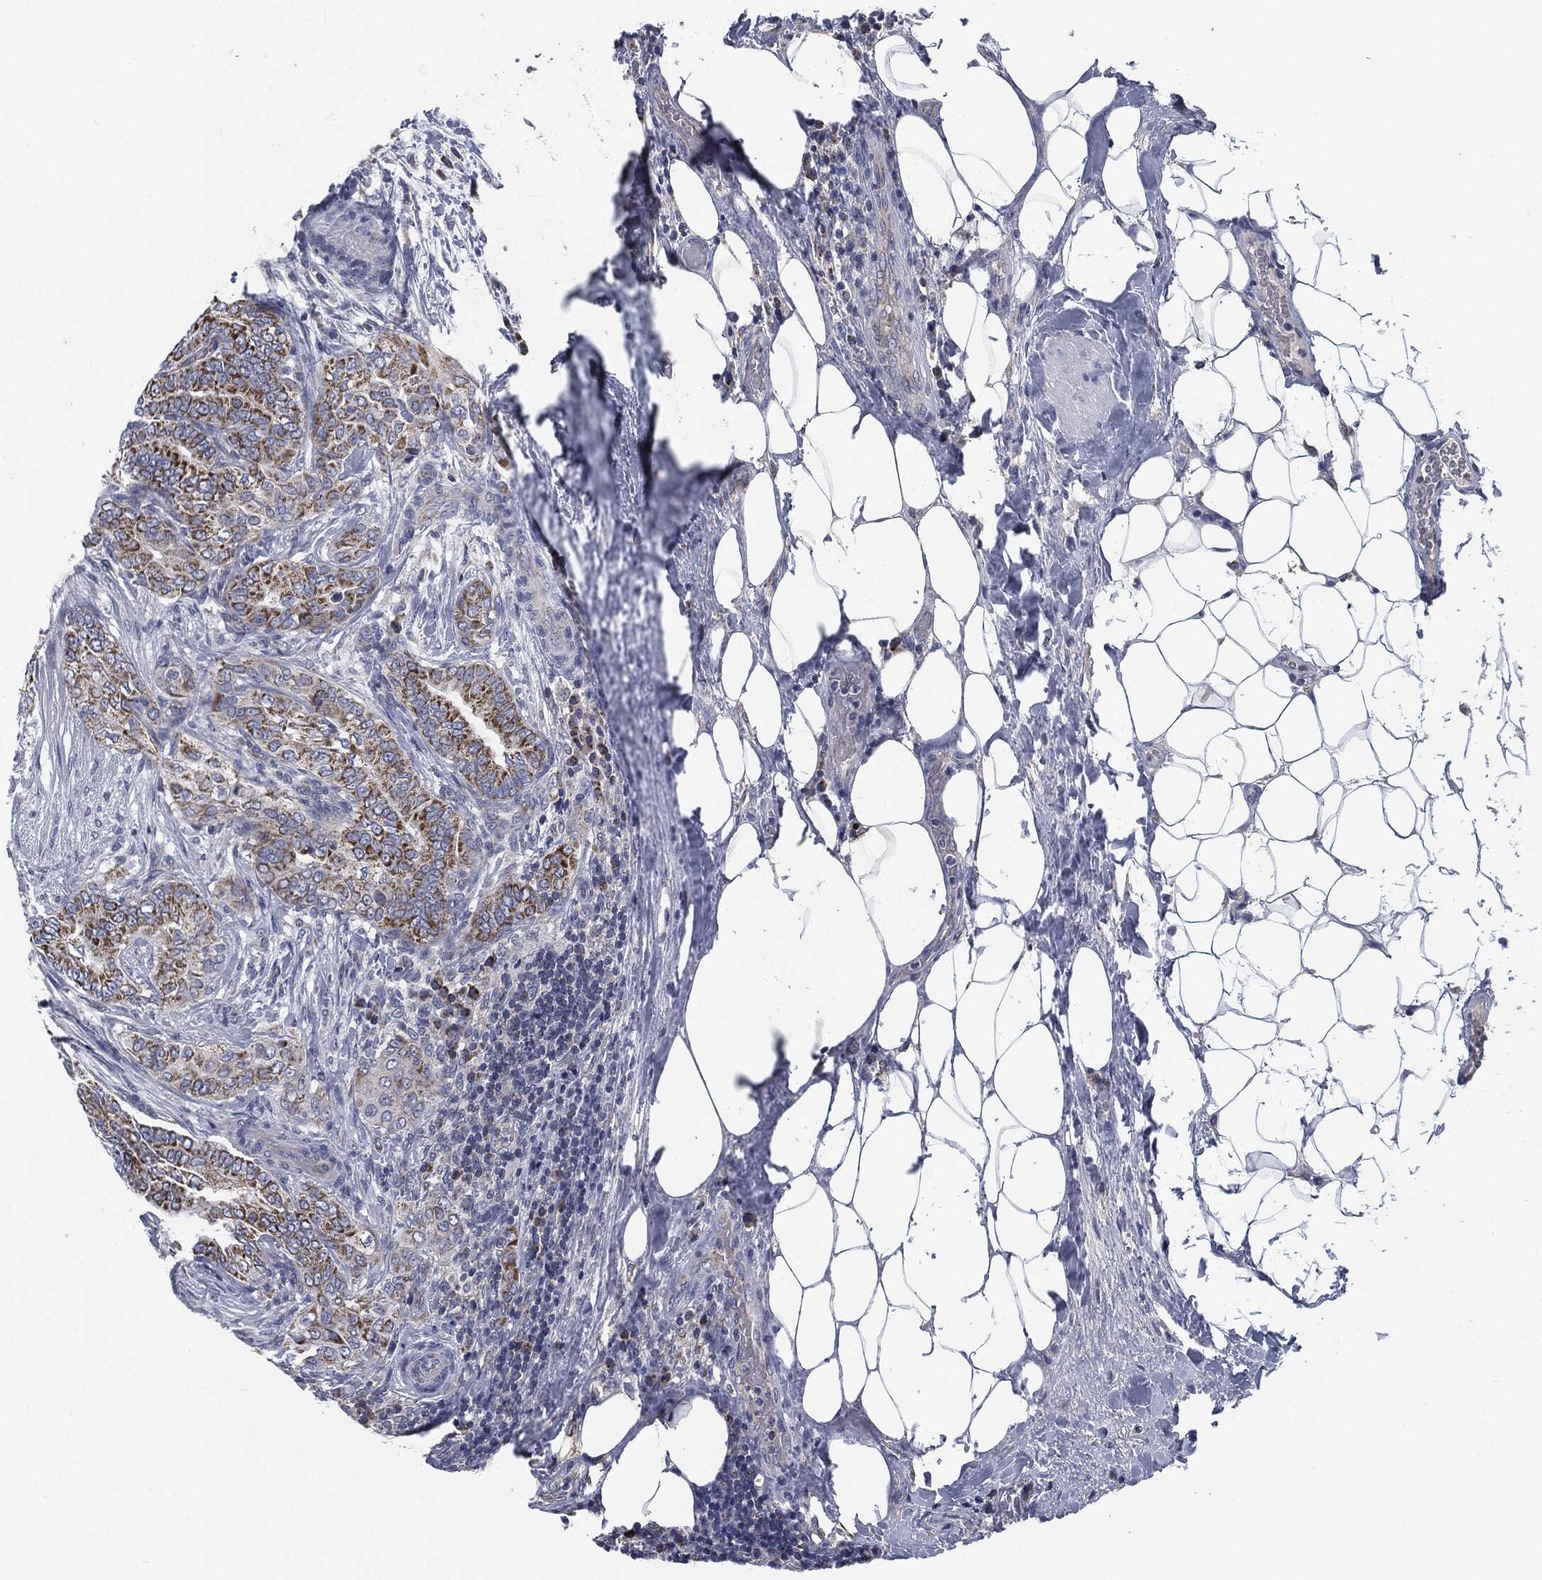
{"staining": {"intensity": "strong", "quantity": "25%-75%", "location": "cytoplasmic/membranous"}, "tissue": "thyroid cancer", "cell_type": "Tumor cells", "image_type": "cancer", "snomed": [{"axis": "morphology", "description": "Papillary adenocarcinoma, NOS"}, {"axis": "topography", "description": "Thyroid gland"}], "caption": "High-power microscopy captured an immunohistochemistry image of thyroid papillary adenocarcinoma, revealing strong cytoplasmic/membranous positivity in about 25%-75% of tumor cells. Nuclei are stained in blue.", "gene": "SIGLEC9", "patient": {"sex": "male", "age": 61}}